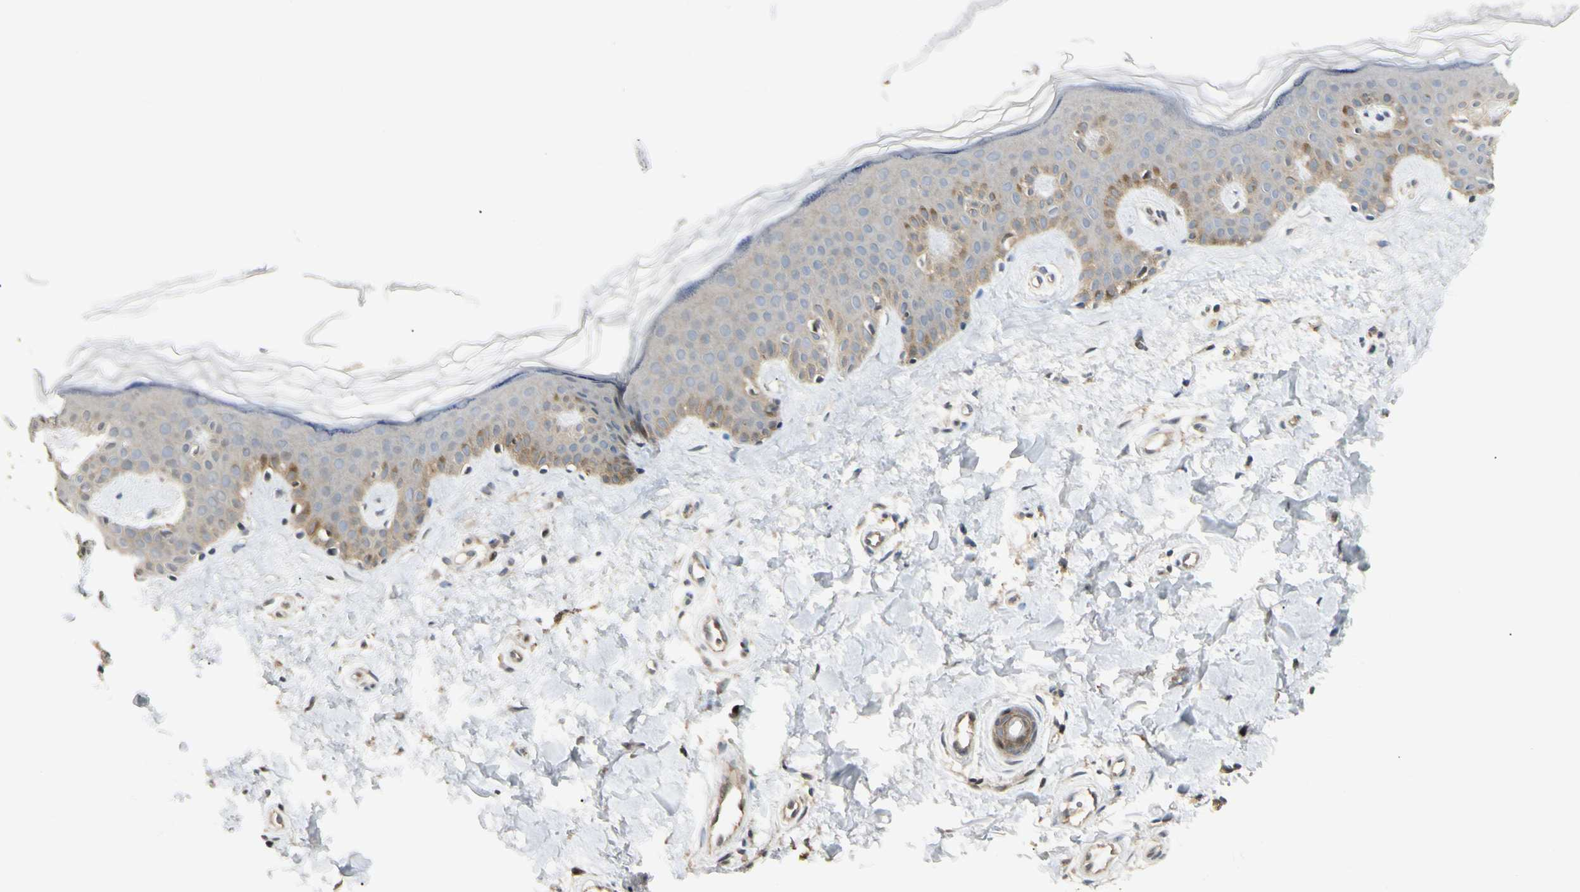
{"staining": {"intensity": "weak", "quantity": "25%-75%", "location": "cytoplasmic/membranous"}, "tissue": "skin", "cell_type": "Fibroblasts", "image_type": "normal", "snomed": [{"axis": "morphology", "description": "Normal tissue, NOS"}, {"axis": "topography", "description": "Skin"}], "caption": "A photomicrograph of human skin stained for a protein reveals weak cytoplasmic/membranous brown staining in fibroblasts.", "gene": "P3H2", "patient": {"sex": "male", "age": 67}}